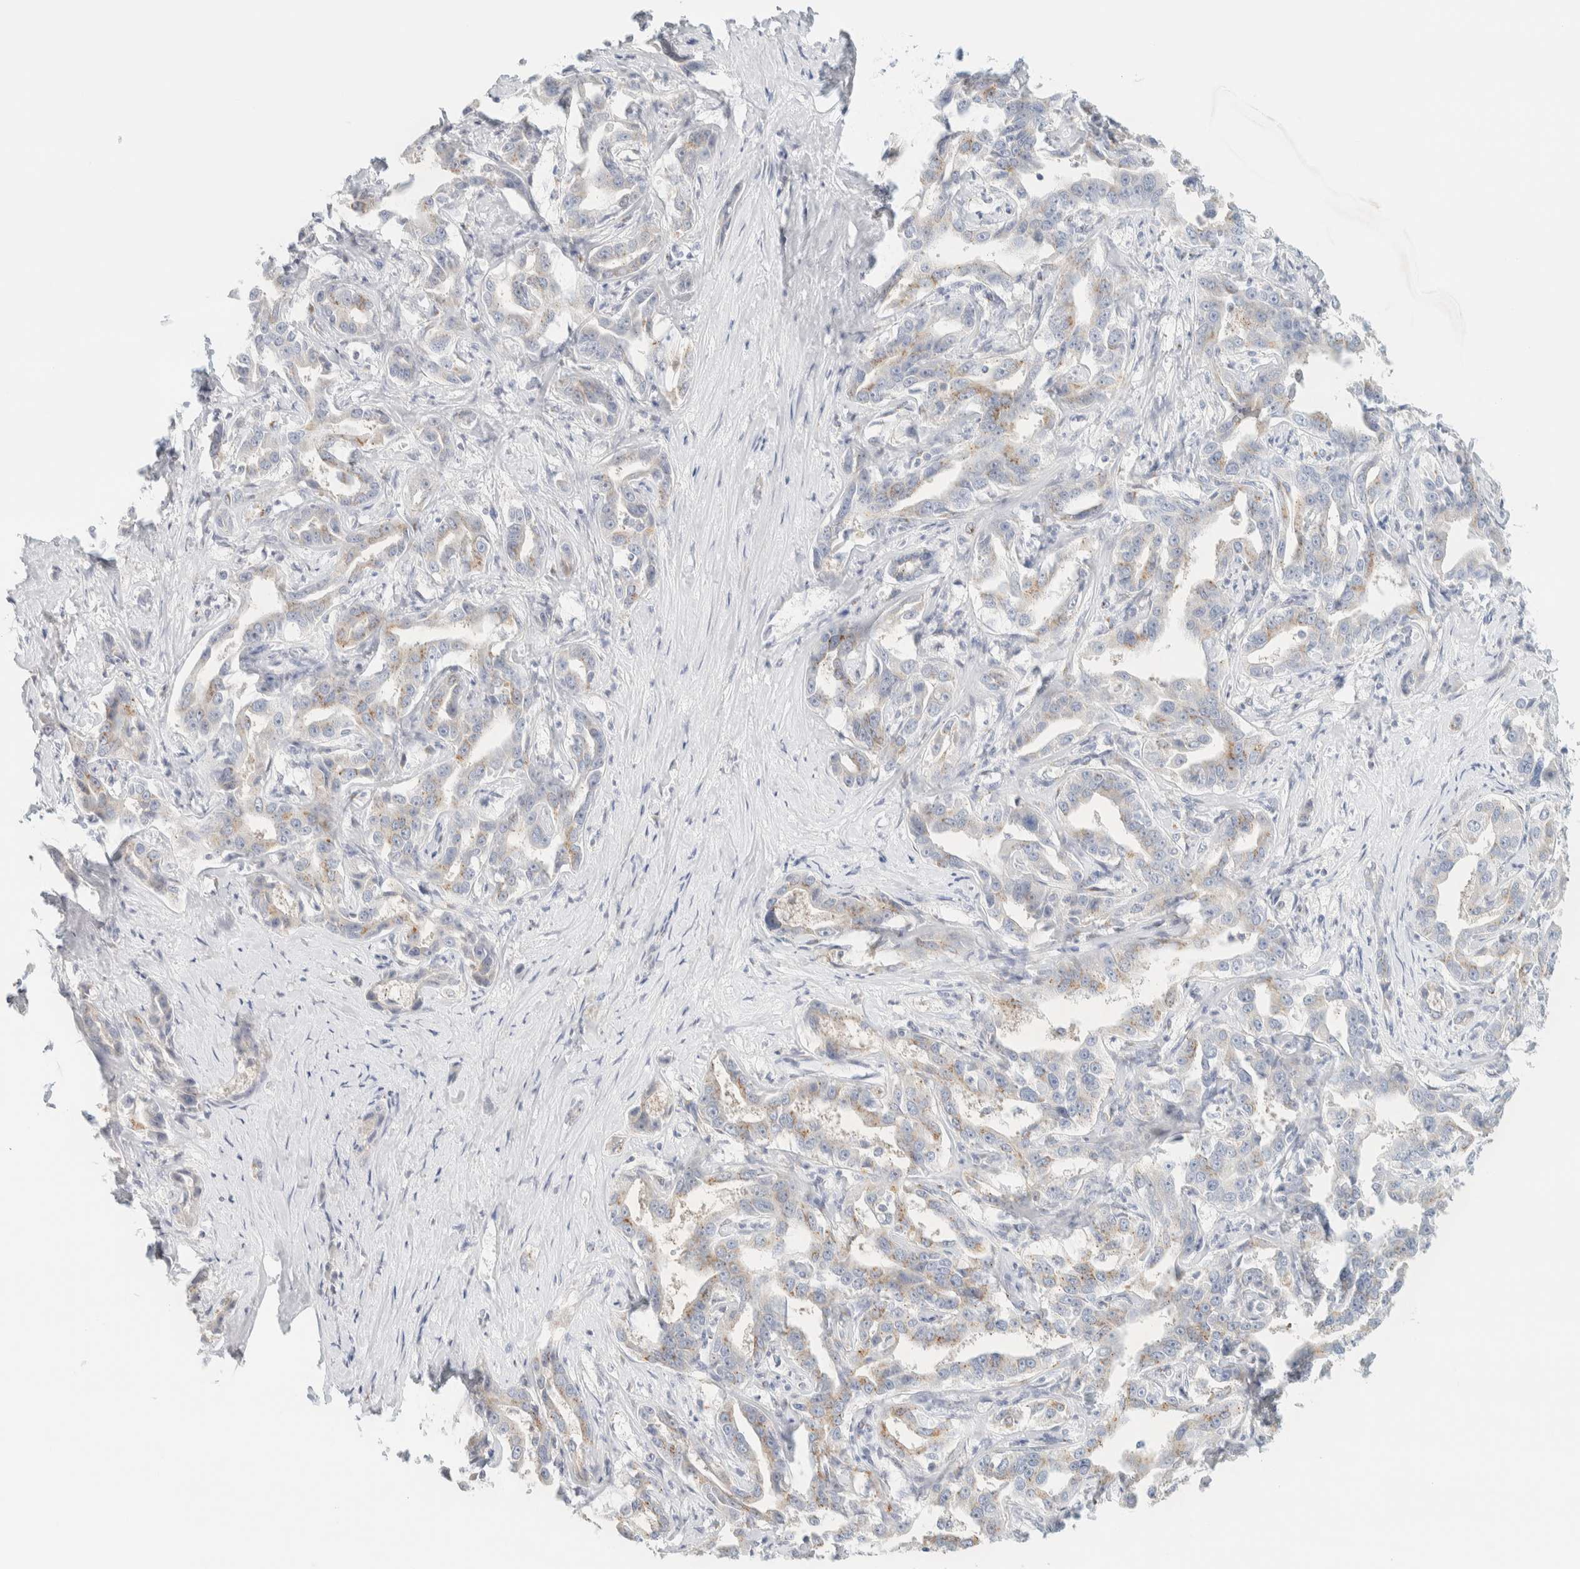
{"staining": {"intensity": "weak", "quantity": "25%-75%", "location": "cytoplasmic/membranous"}, "tissue": "liver cancer", "cell_type": "Tumor cells", "image_type": "cancer", "snomed": [{"axis": "morphology", "description": "Cholangiocarcinoma"}, {"axis": "topography", "description": "Liver"}], "caption": "Tumor cells exhibit low levels of weak cytoplasmic/membranous expression in about 25%-75% of cells in human liver cholangiocarcinoma.", "gene": "SPNS3", "patient": {"sex": "male", "age": 59}}